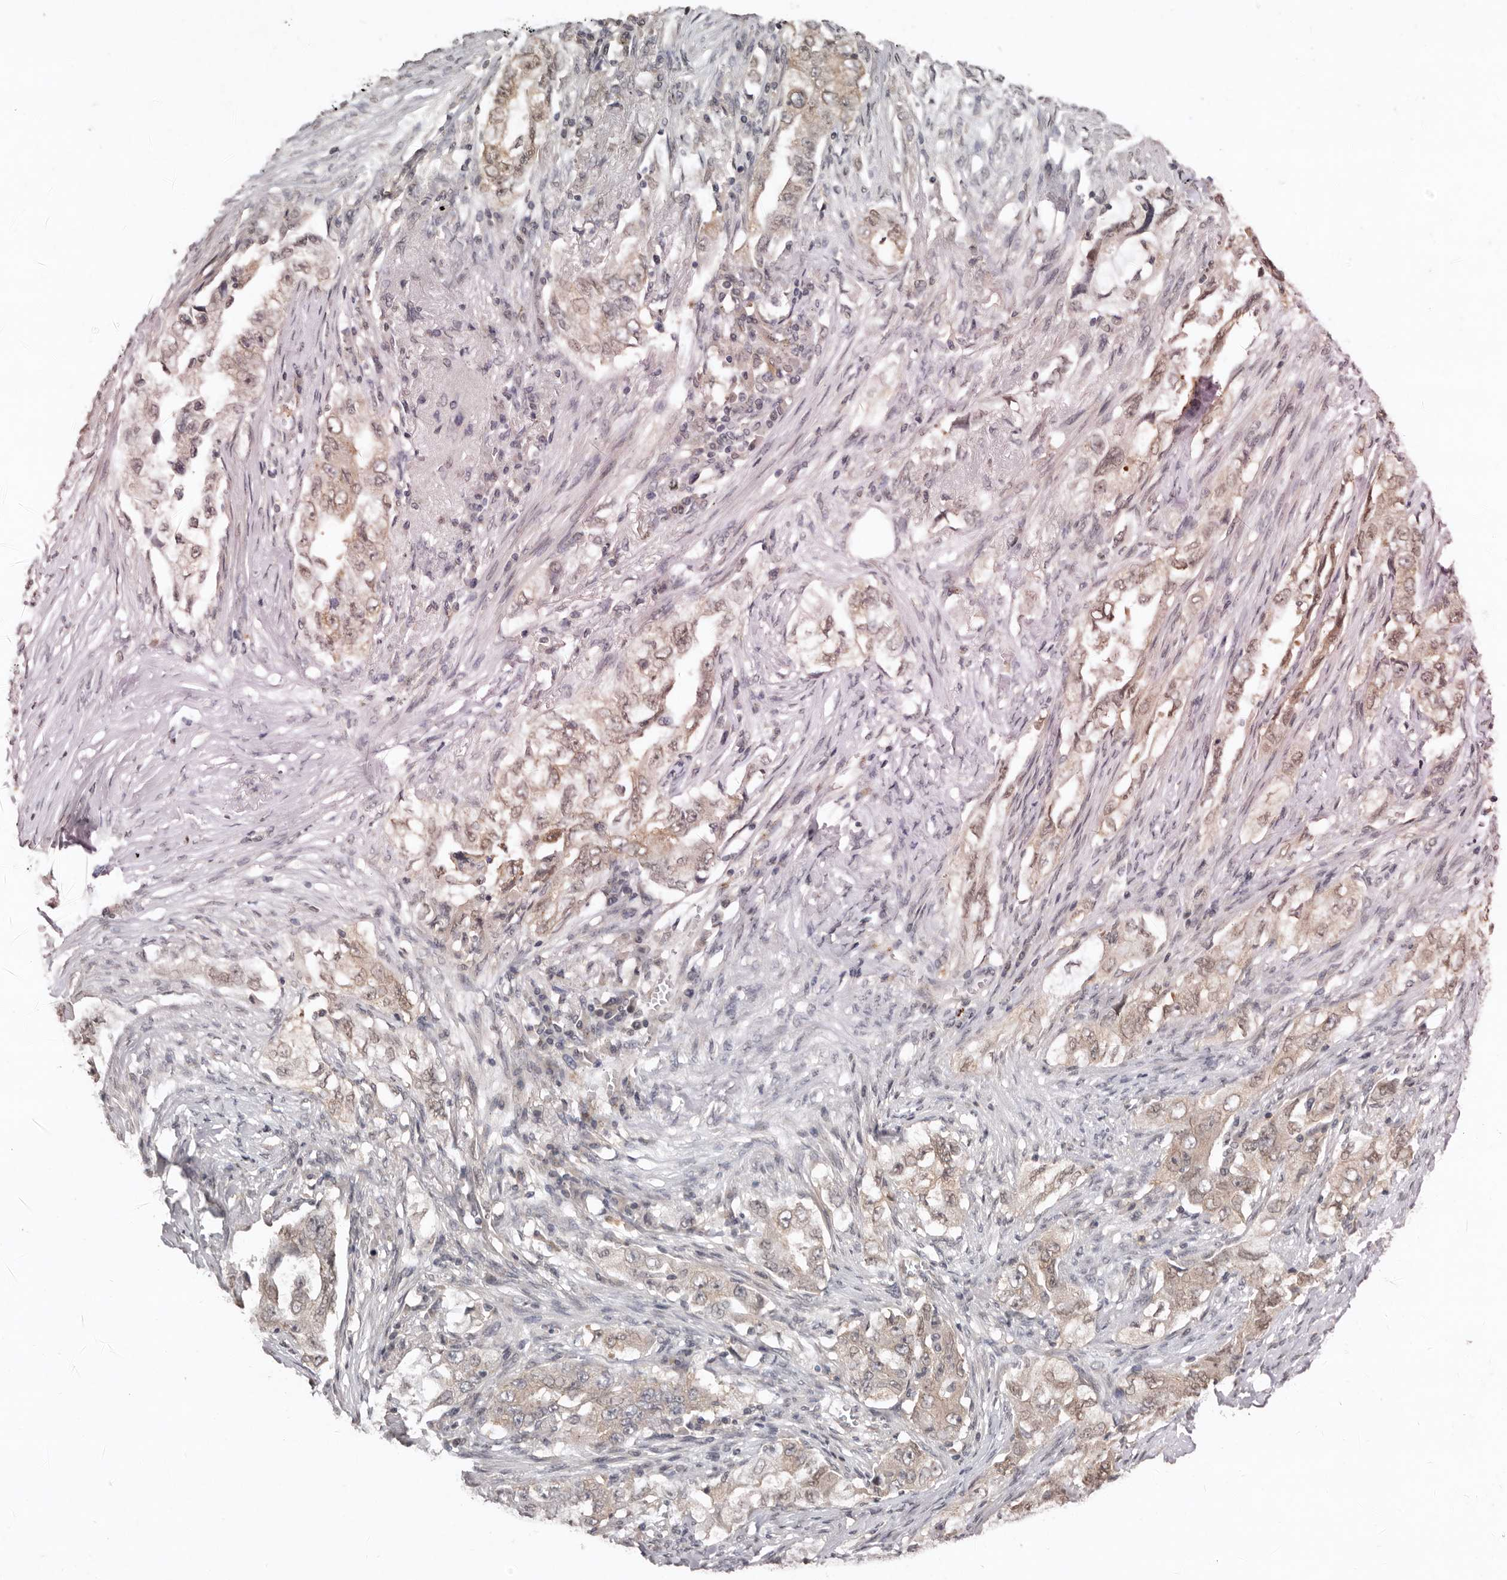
{"staining": {"intensity": "weak", "quantity": "25%-75%", "location": "cytoplasmic/membranous"}, "tissue": "lung cancer", "cell_type": "Tumor cells", "image_type": "cancer", "snomed": [{"axis": "morphology", "description": "Adenocarcinoma, NOS"}, {"axis": "topography", "description": "Lung"}], "caption": "Lung adenocarcinoma stained with immunohistochemistry exhibits weak cytoplasmic/membranous expression in approximately 25%-75% of tumor cells.", "gene": "SULT1E1", "patient": {"sex": "female", "age": 51}}